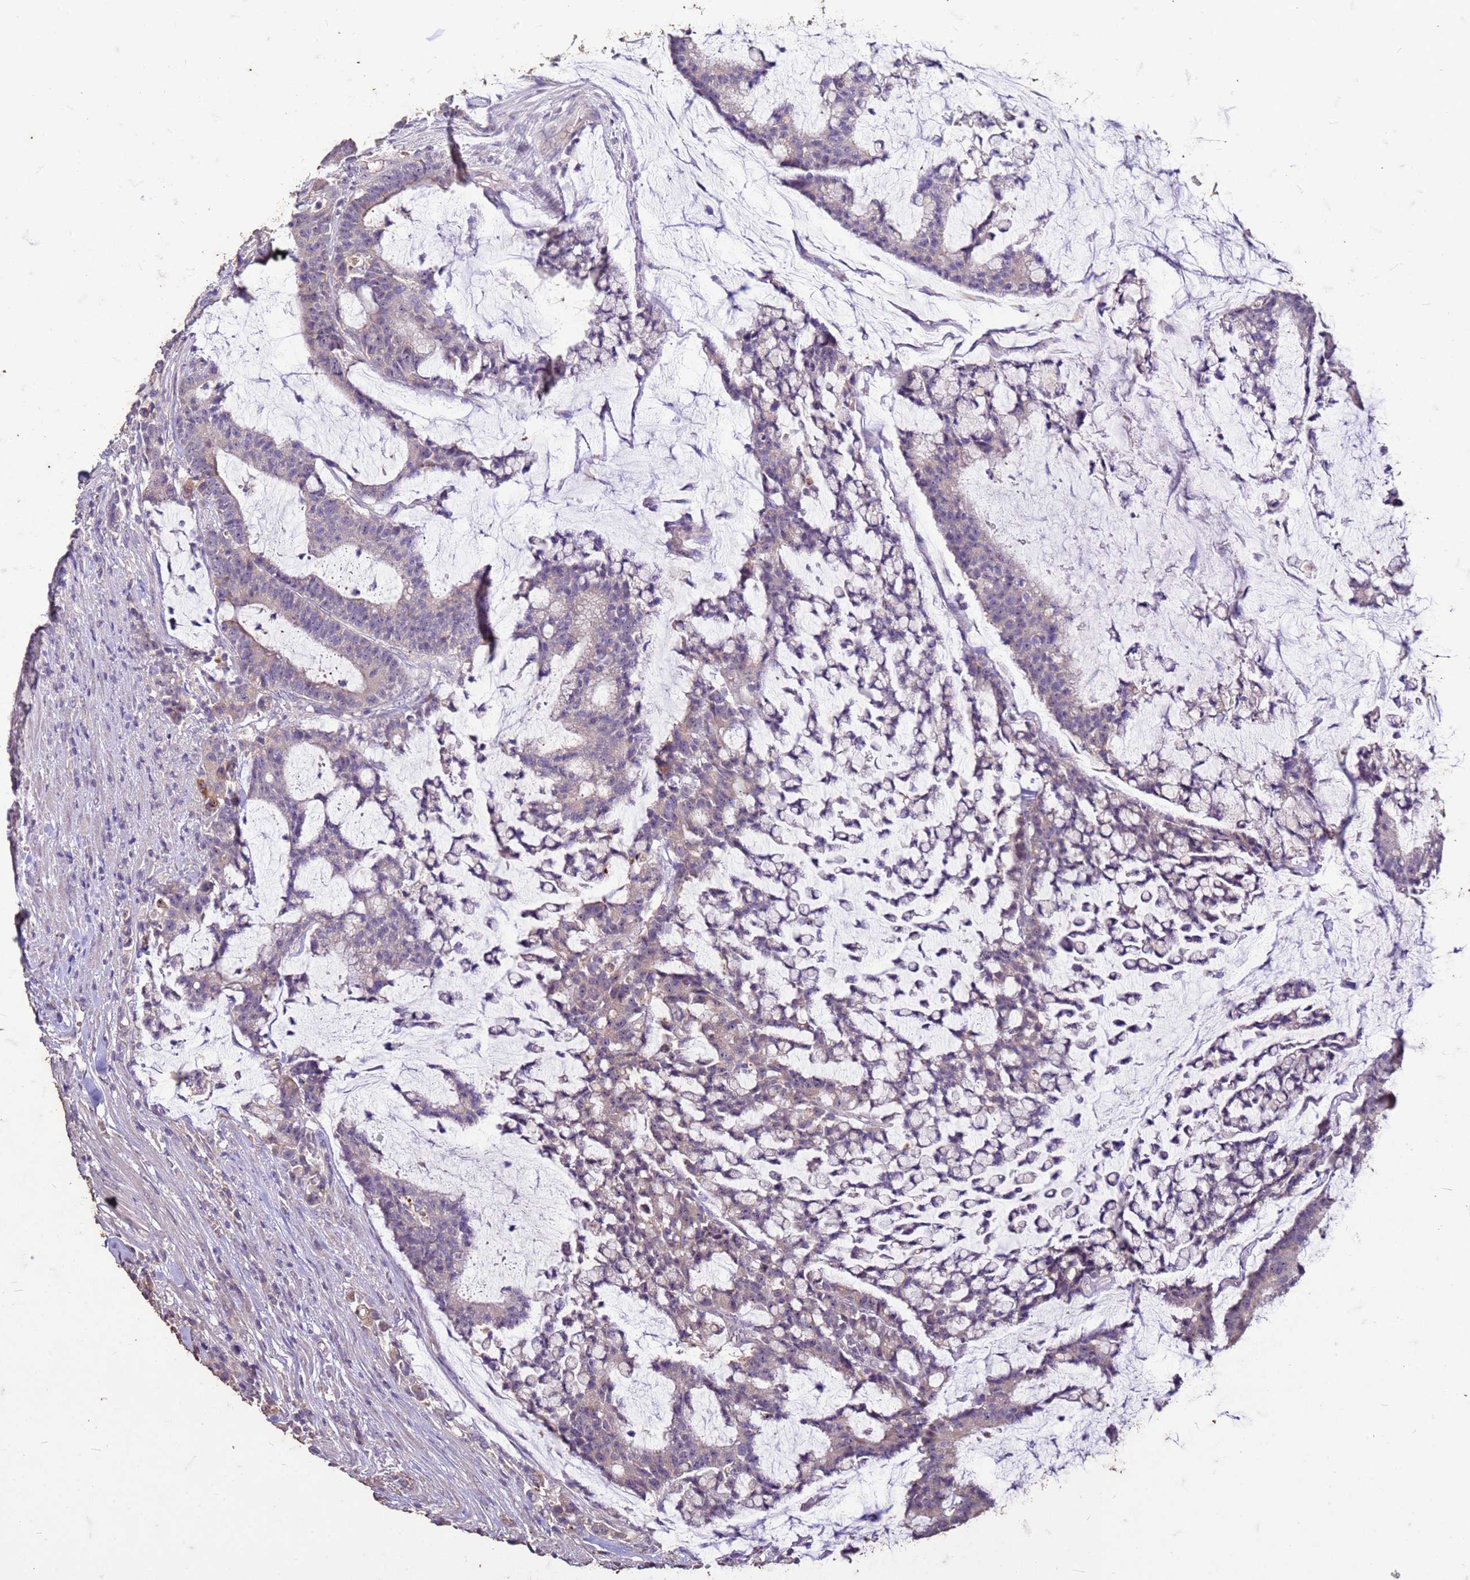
{"staining": {"intensity": "negative", "quantity": "none", "location": "none"}, "tissue": "colorectal cancer", "cell_type": "Tumor cells", "image_type": "cancer", "snomed": [{"axis": "morphology", "description": "Adenocarcinoma, NOS"}, {"axis": "topography", "description": "Colon"}], "caption": "This is an immunohistochemistry (IHC) histopathology image of human colorectal cancer (adenocarcinoma). There is no positivity in tumor cells.", "gene": "FAM184B", "patient": {"sex": "female", "age": 84}}